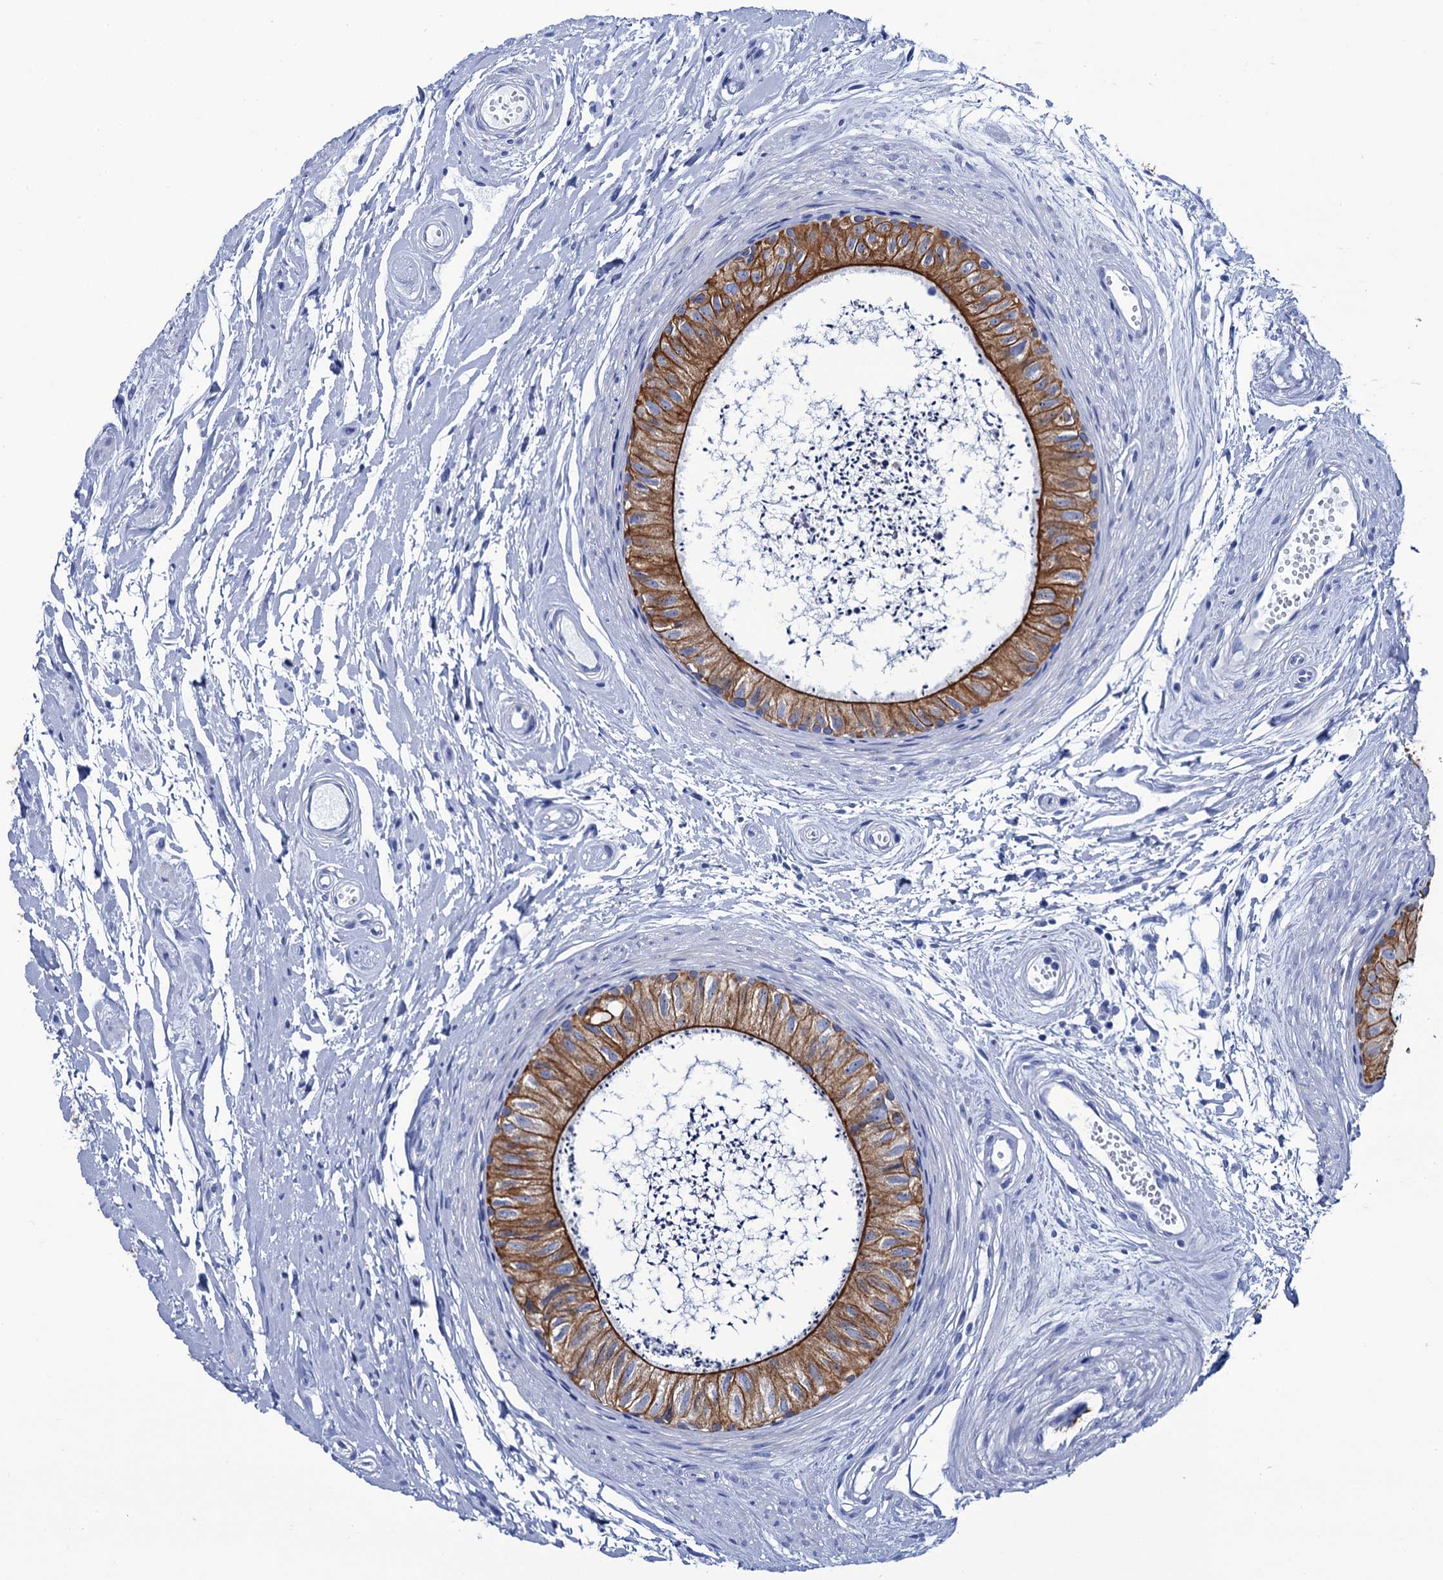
{"staining": {"intensity": "strong", "quantity": ">75%", "location": "cytoplasmic/membranous"}, "tissue": "epididymis", "cell_type": "Glandular cells", "image_type": "normal", "snomed": [{"axis": "morphology", "description": "Normal tissue, NOS"}, {"axis": "topography", "description": "Epididymis"}], "caption": "A high-resolution photomicrograph shows IHC staining of normal epididymis, which displays strong cytoplasmic/membranous expression in approximately >75% of glandular cells. The staining was performed using DAB to visualize the protein expression in brown, while the nuclei were stained in blue with hematoxylin (Magnification: 20x).", "gene": "RAB3IP", "patient": {"sex": "male", "age": 56}}